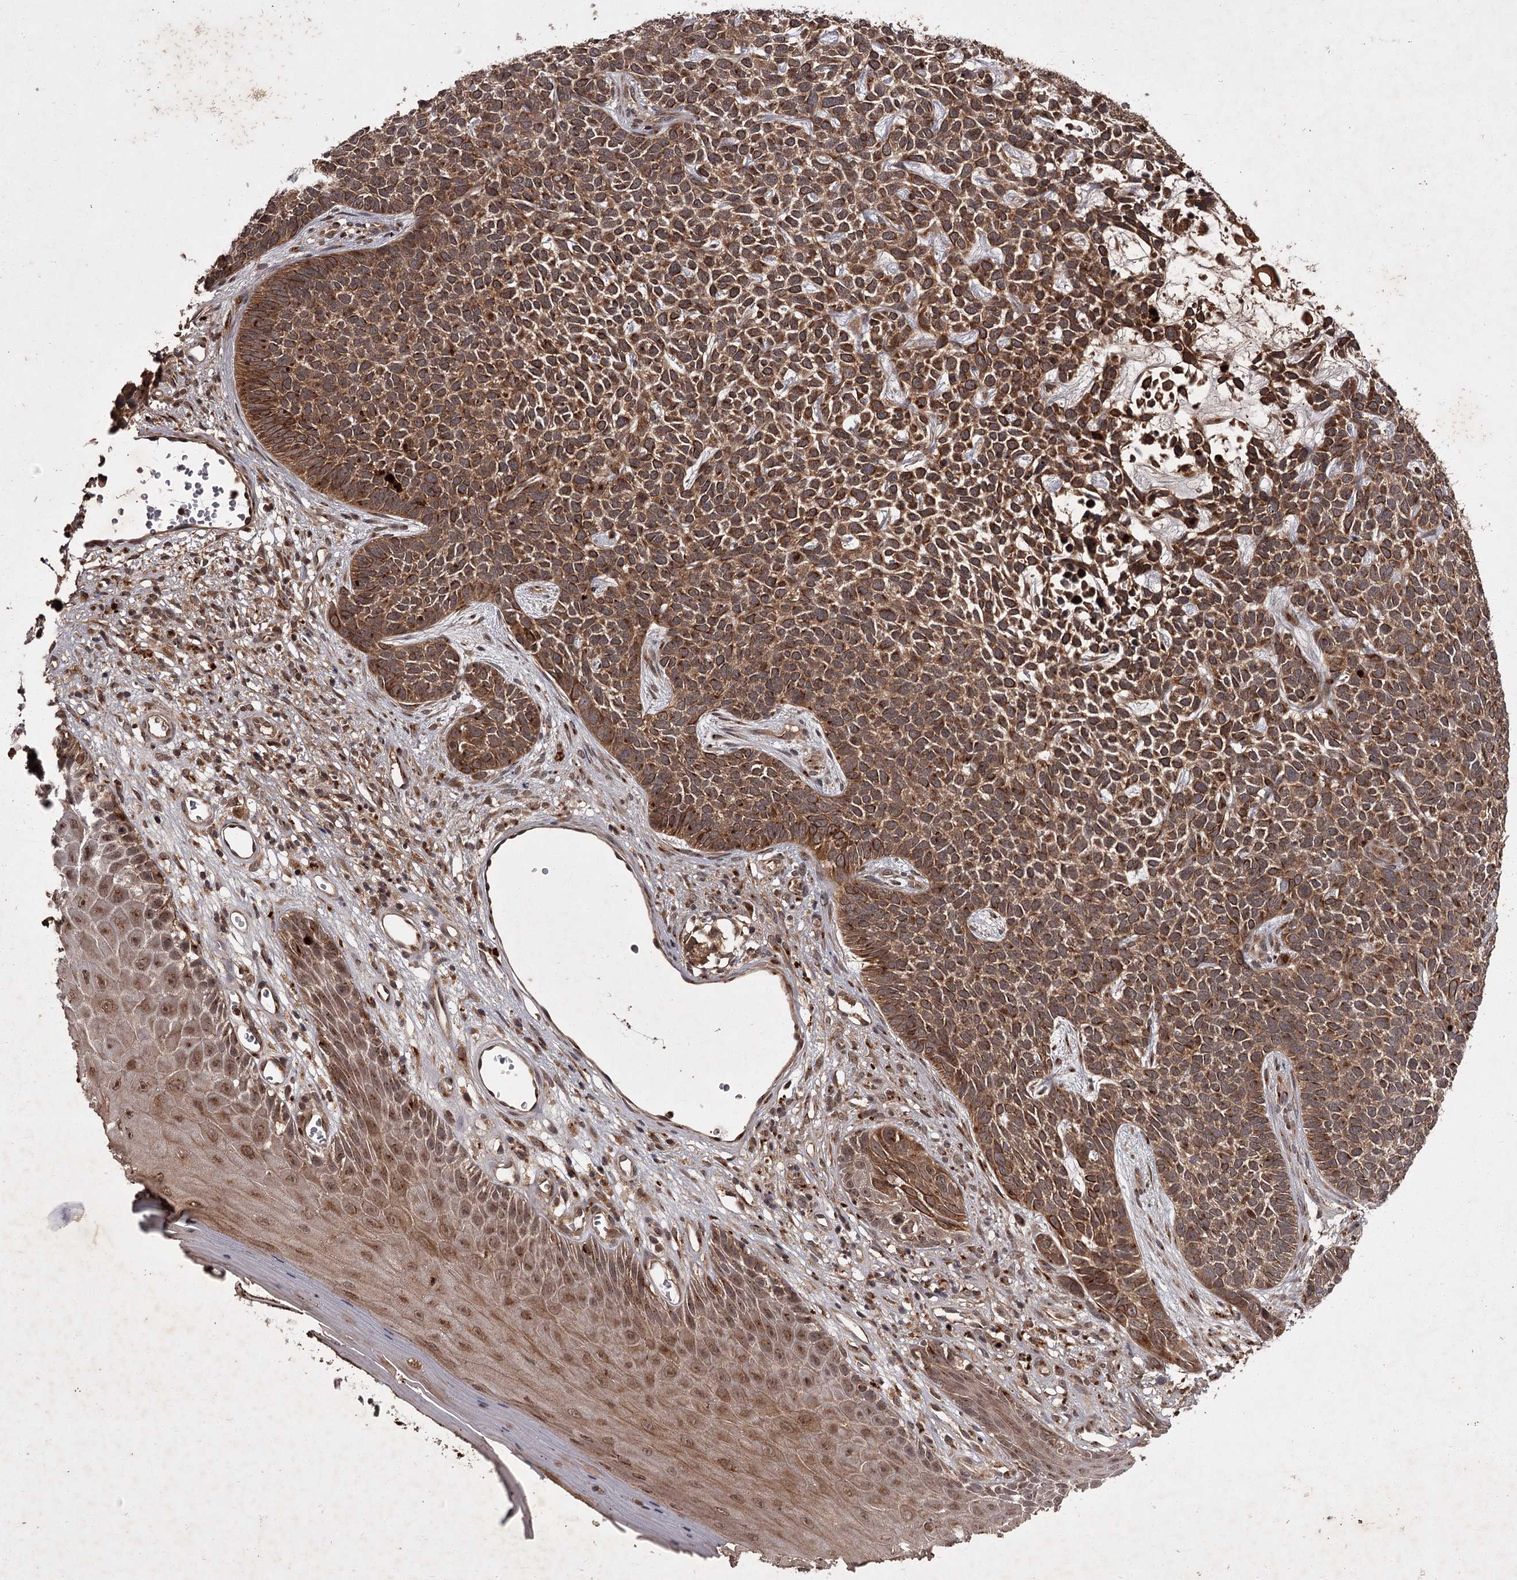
{"staining": {"intensity": "strong", "quantity": ">75%", "location": "cytoplasmic/membranous"}, "tissue": "skin cancer", "cell_type": "Tumor cells", "image_type": "cancer", "snomed": [{"axis": "morphology", "description": "Basal cell carcinoma"}, {"axis": "topography", "description": "Skin"}], "caption": "Skin cancer was stained to show a protein in brown. There is high levels of strong cytoplasmic/membranous expression in approximately >75% of tumor cells. (Brightfield microscopy of DAB IHC at high magnification).", "gene": "TBC1D23", "patient": {"sex": "female", "age": 84}}